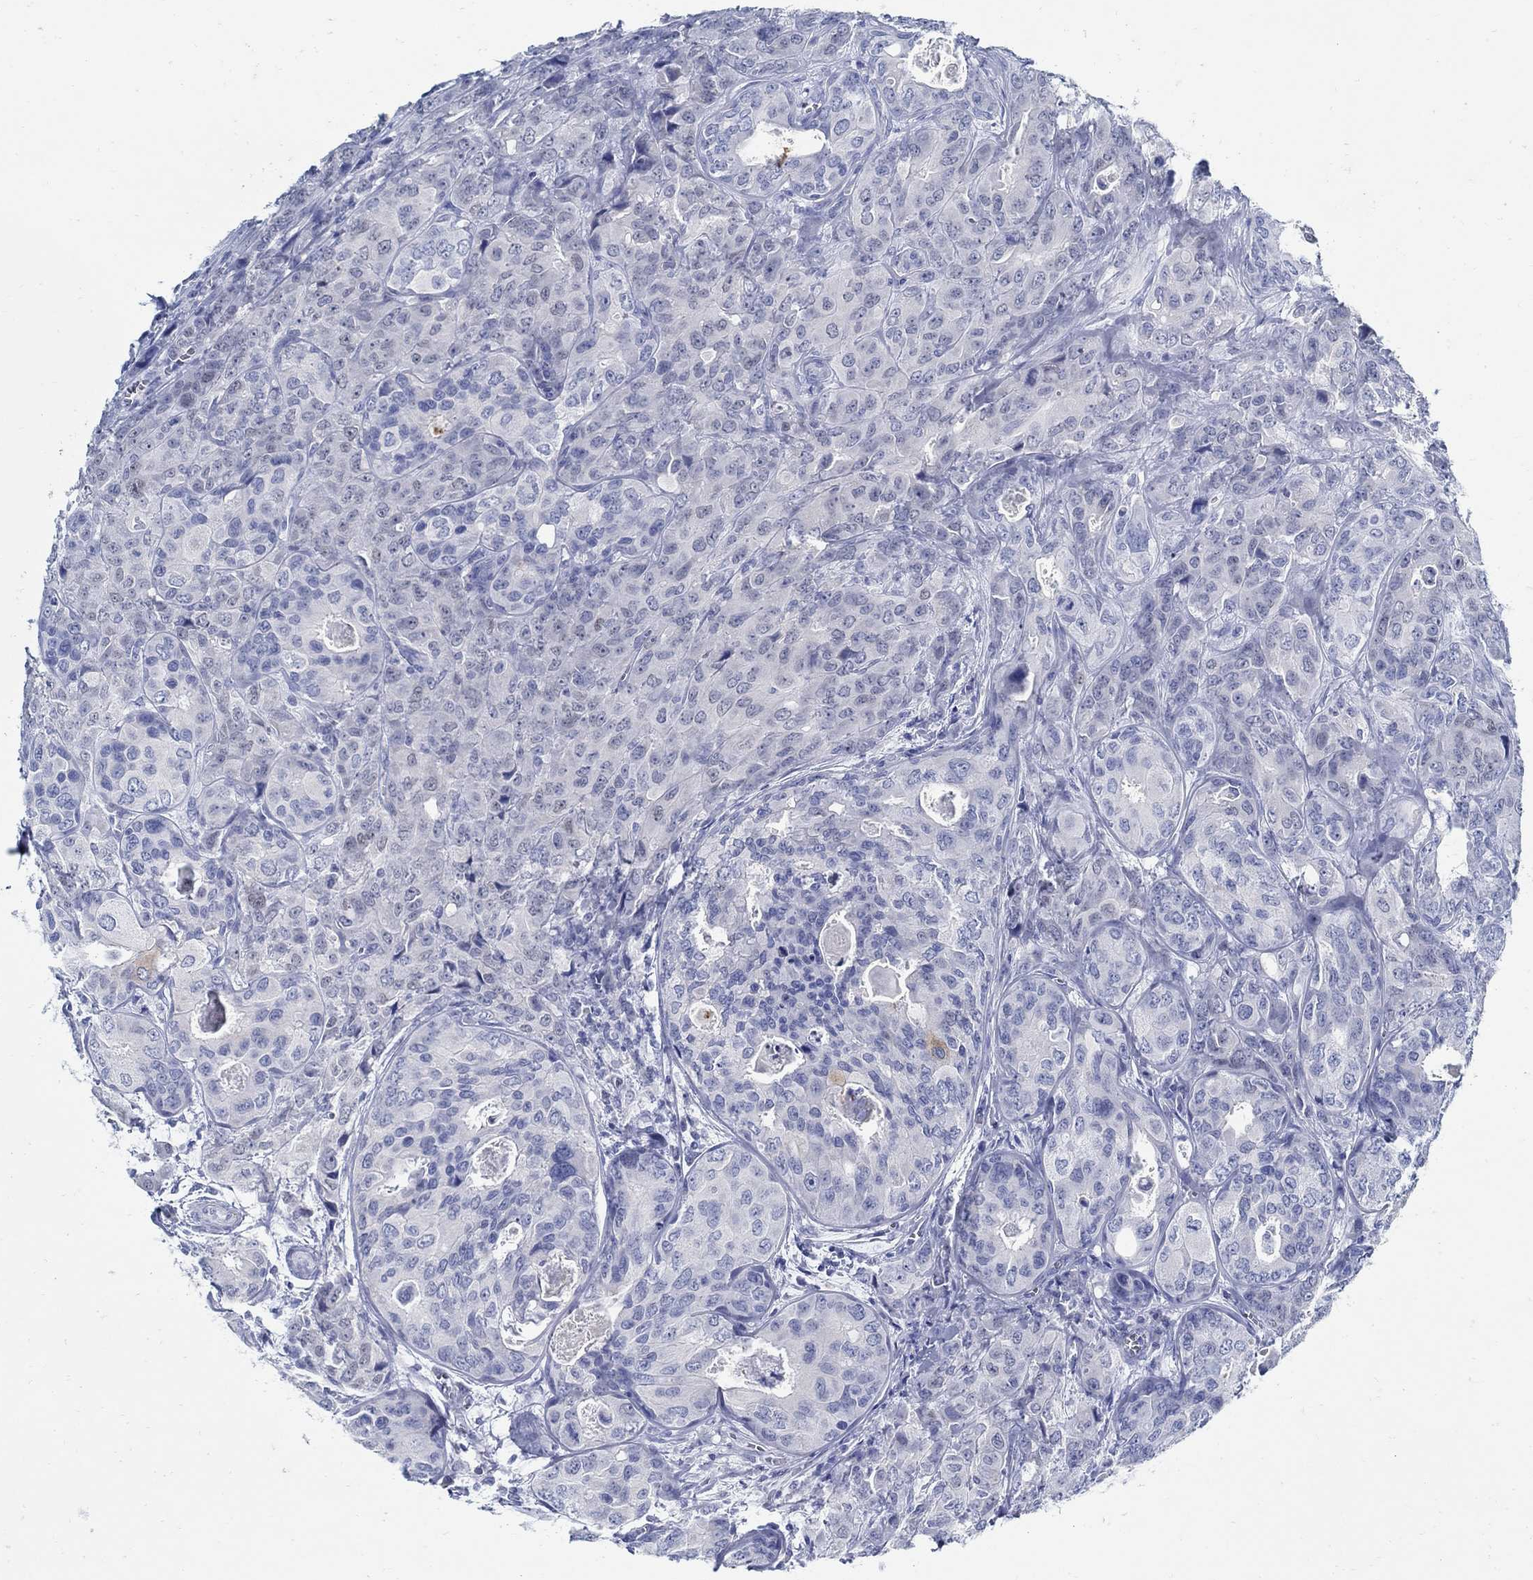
{"staining": {"intensity": "negative", "quantity": "none", "location": "none"}, "tissue": "breast cancer", "cell_type": "Tumor cells", "image_type": "cancer", "snomed": [{"axis": "morphology", "description": "Duct carcinoma"}, {"axis": "topography", "description": "Breast"}], "caption": "Human breast cancer stained for a protein using immunohistochemistry (IHC) reveals no positivity in tumor cells.", "gene": "PAX9", "patient": {"sex": "female", "age": 43}}